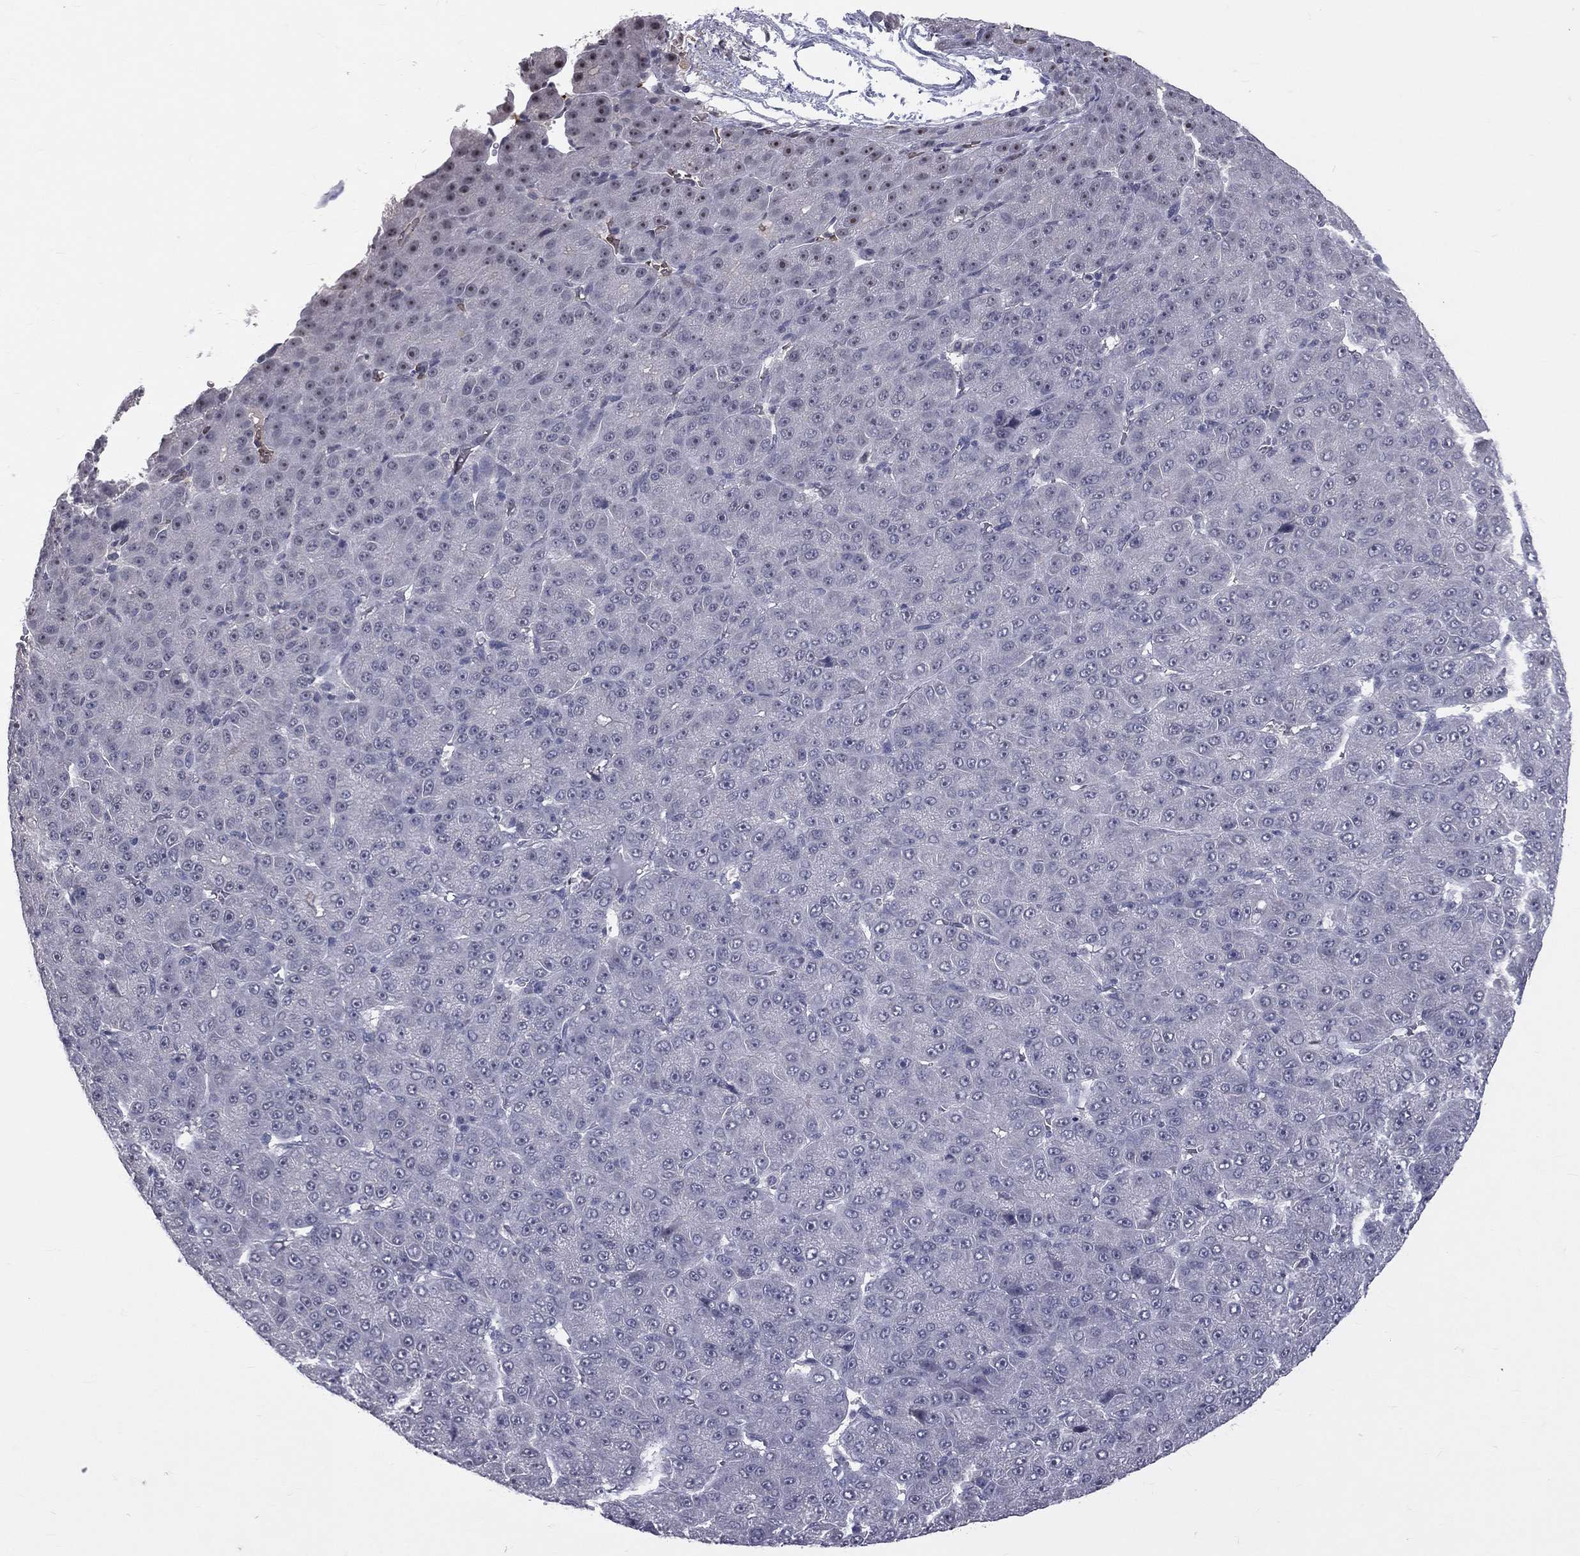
{"staining": {"intensity": "negative", "quantity": "none", "location": "none"}, "tissue": "liver cancer", "cell_type": "Tumor cells", "image_type": "cancer", "snomed": [{"axis": "morphology", "description": "Carcinoma, Hepatocellular, NOS"}, {"axis": "topography", "description": "Liver"}], "caption": "Human liver cancer (hepatocellular carcinoma) stained for a protein using IHC reveals no expression in tumor cells.", "gene": "DSG4", "patient": {"sex": "male", "age": 67}}